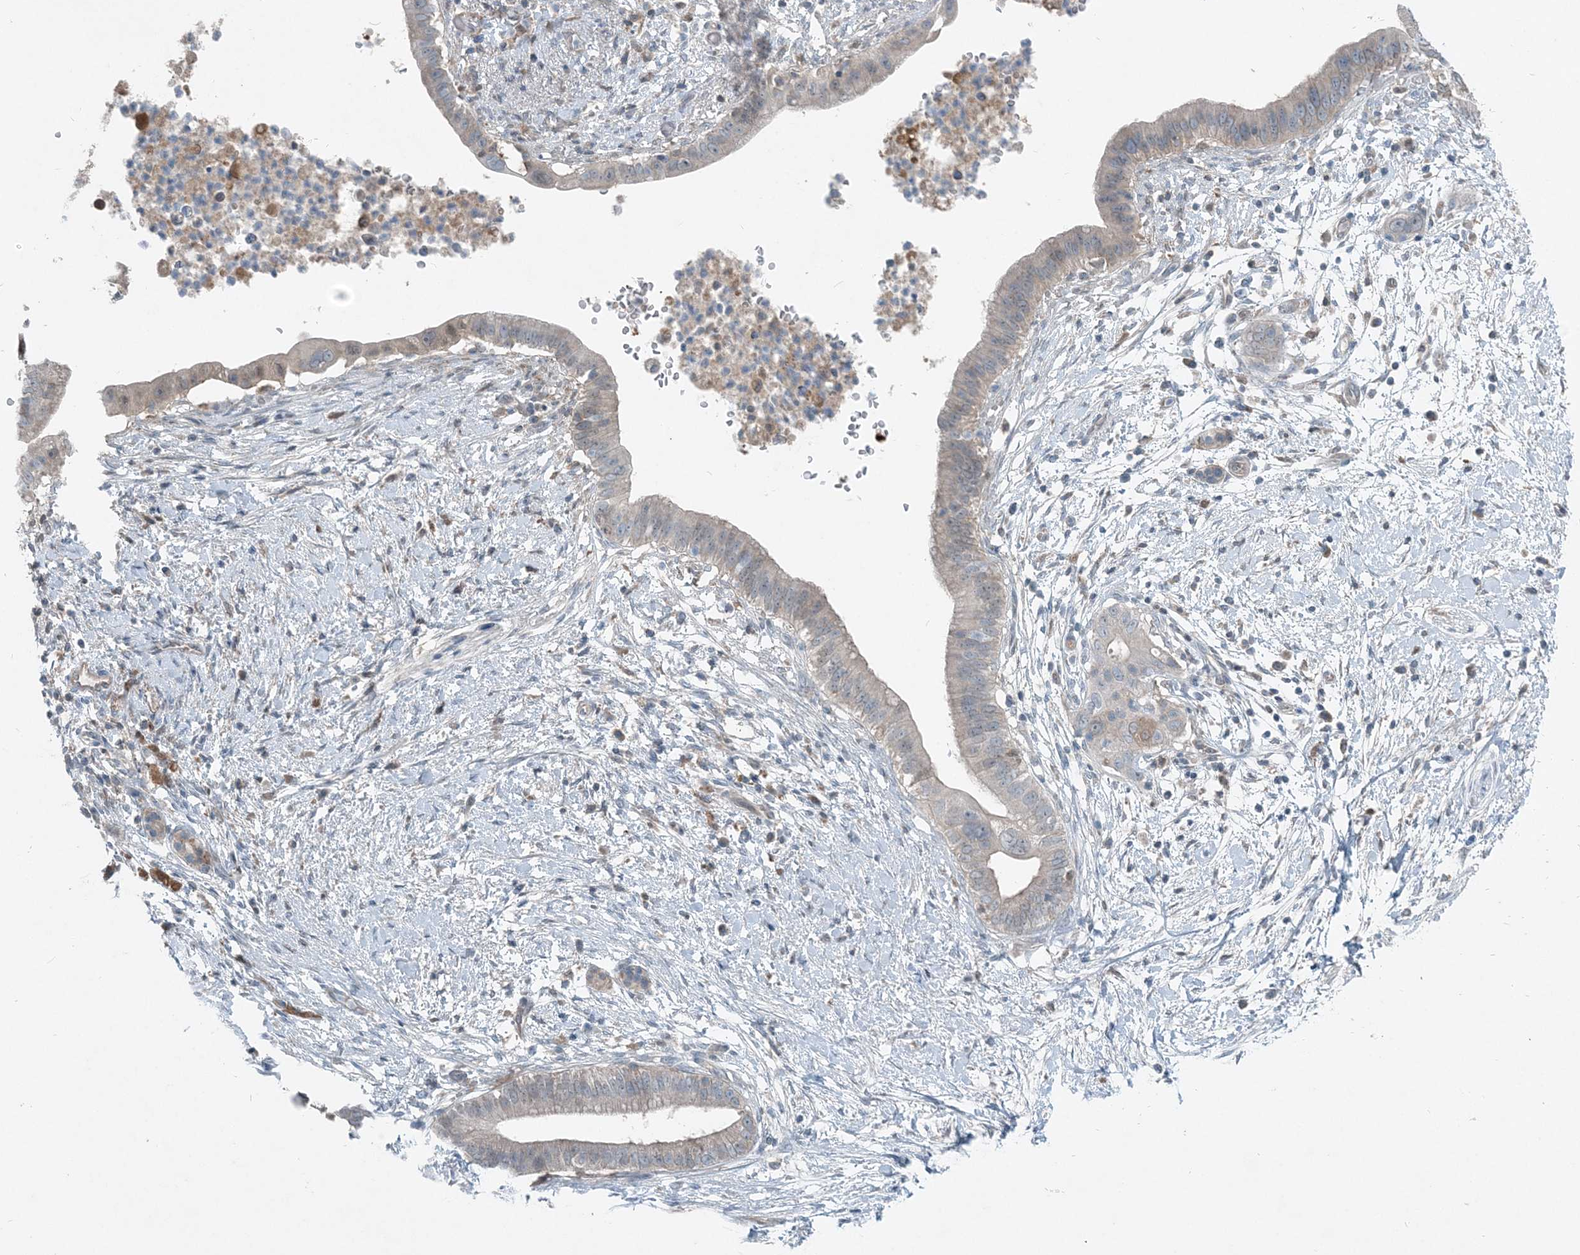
{"staining": {"intensity": "negative", "quantity": "none", "location": "none"}, "tissue": "pancreatic cancer", "cell_type": "Tumor cells", "image_type": "cancer", "snomed": [{"axis": "morphology", "description": "Adenocarcinoma, NOS"}, {"axis": "topography", "description": "Pancreas"}], "caption": "Tumor cells are negative for brown protein staining in pancreatic cancer. (DAB (3,3'-diaminobenzidine) immunohistochemistry, high magnification).", "gene": "ARMH1", "patient": {"sex": "male", "age": 68}}